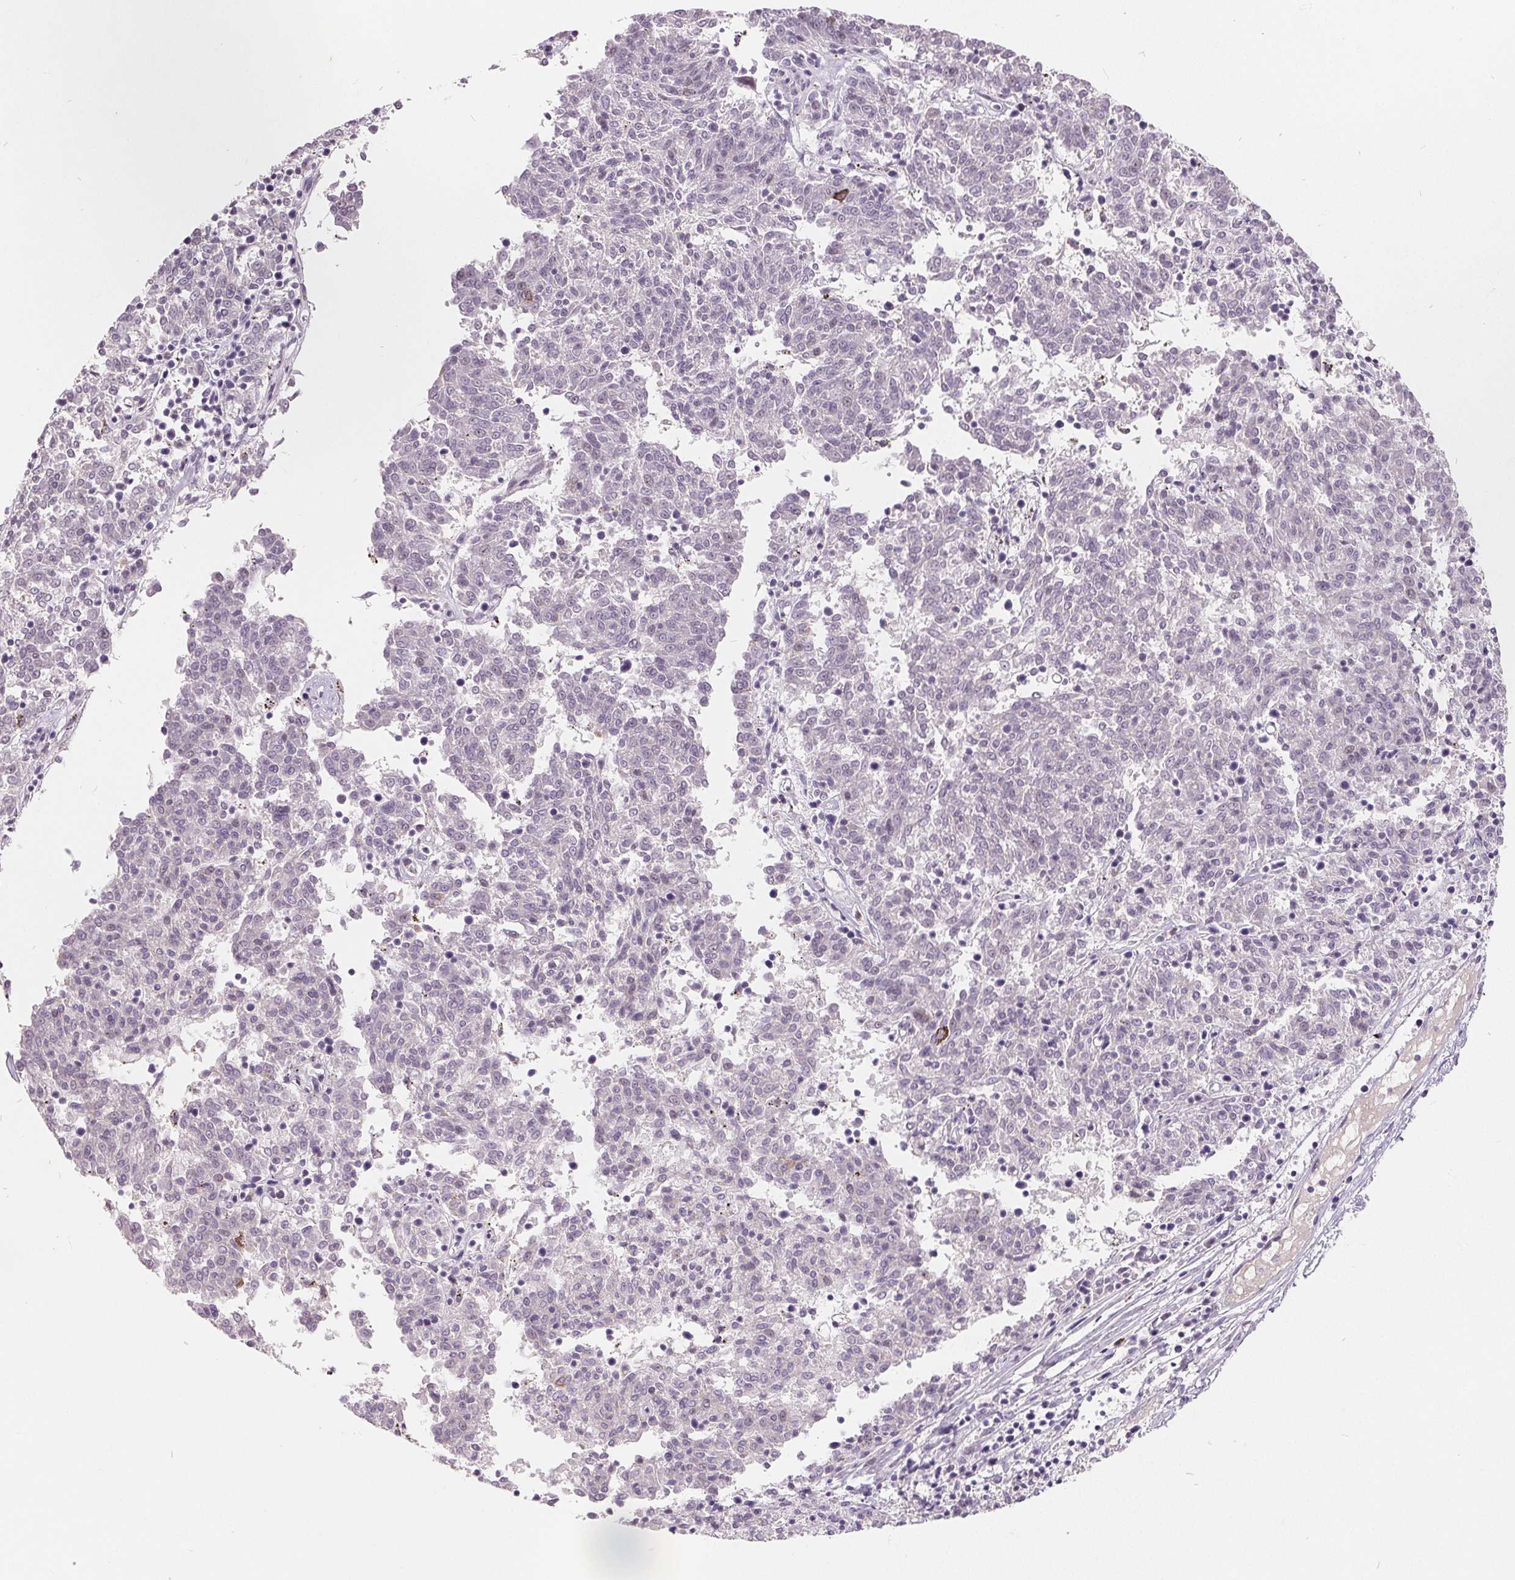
{"staining": {"intensity": "negative", "quantity": "none", "location": "none"}, "tissue": "melanoma", "cell_type": "Tumor cells", "image_type": "cancer", "snomed": [{"axis": "morphology", "description": "Malignant melanoma, NOS"}, {"axis": "topography", "description": "Skin"}], "caption": "Immunohistochemical staining of malignant melanoma reveals no significant positivity in tumor cells.", "gene": "NRG2", "patient": {"sex": "female", "age": 72}}